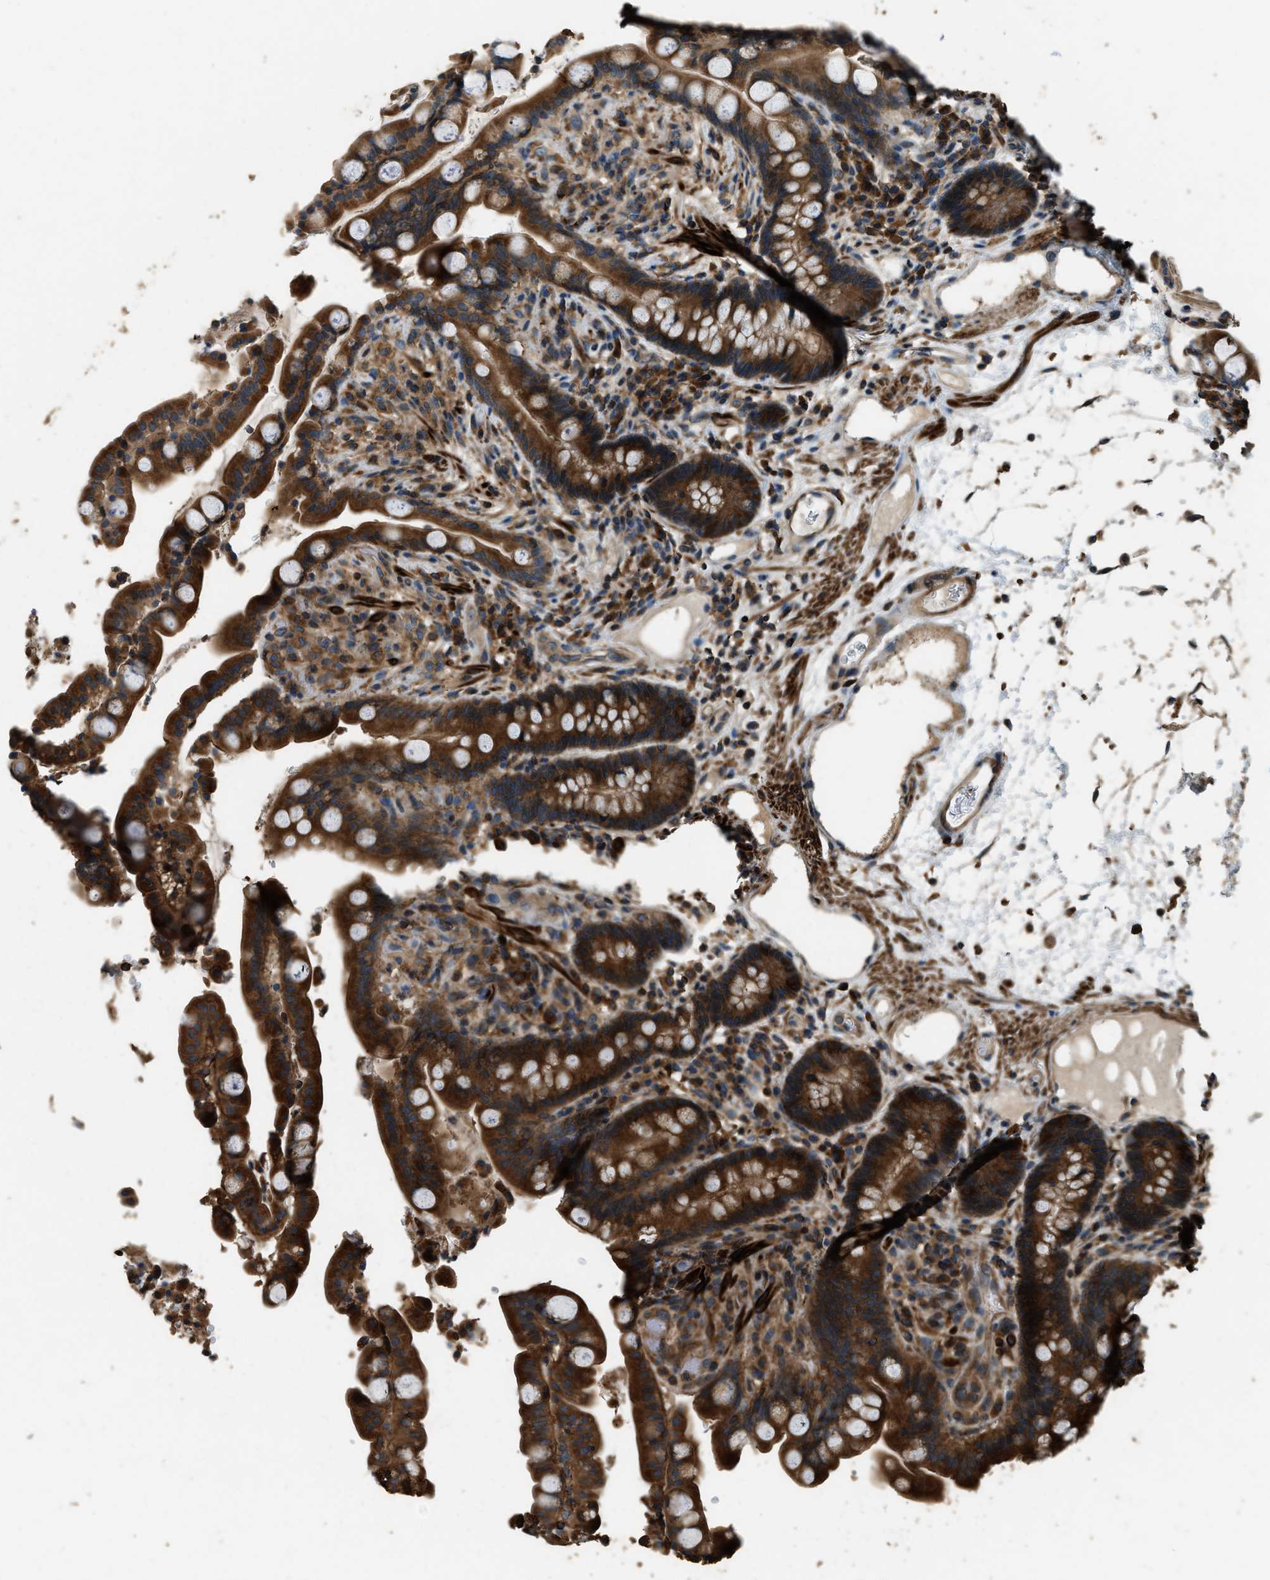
{"staining": {"intensity": "moderate", "quantity": ">75%", "location": "cytoplasmic/membranous"}, "tissue": "colon", "cell_type": "Endothelial cells", "image_type": "normal", "snomed": [{"axis": "morphology", "description": "Normal tissue, NOS"}, {"axis": "topography", "description": "Colon"}], "caption": "A histopathology image of human colon stained for a protein shows moderate cytoplasmic/membranous brown staining in endothelial cells. The staining was performed using DAB, with brown indicating positive protein expression. Nuclei are stained blue with hematoxylin.", "gene": "ERGIC1", "patient": {"sex": "male", "age": 73}}